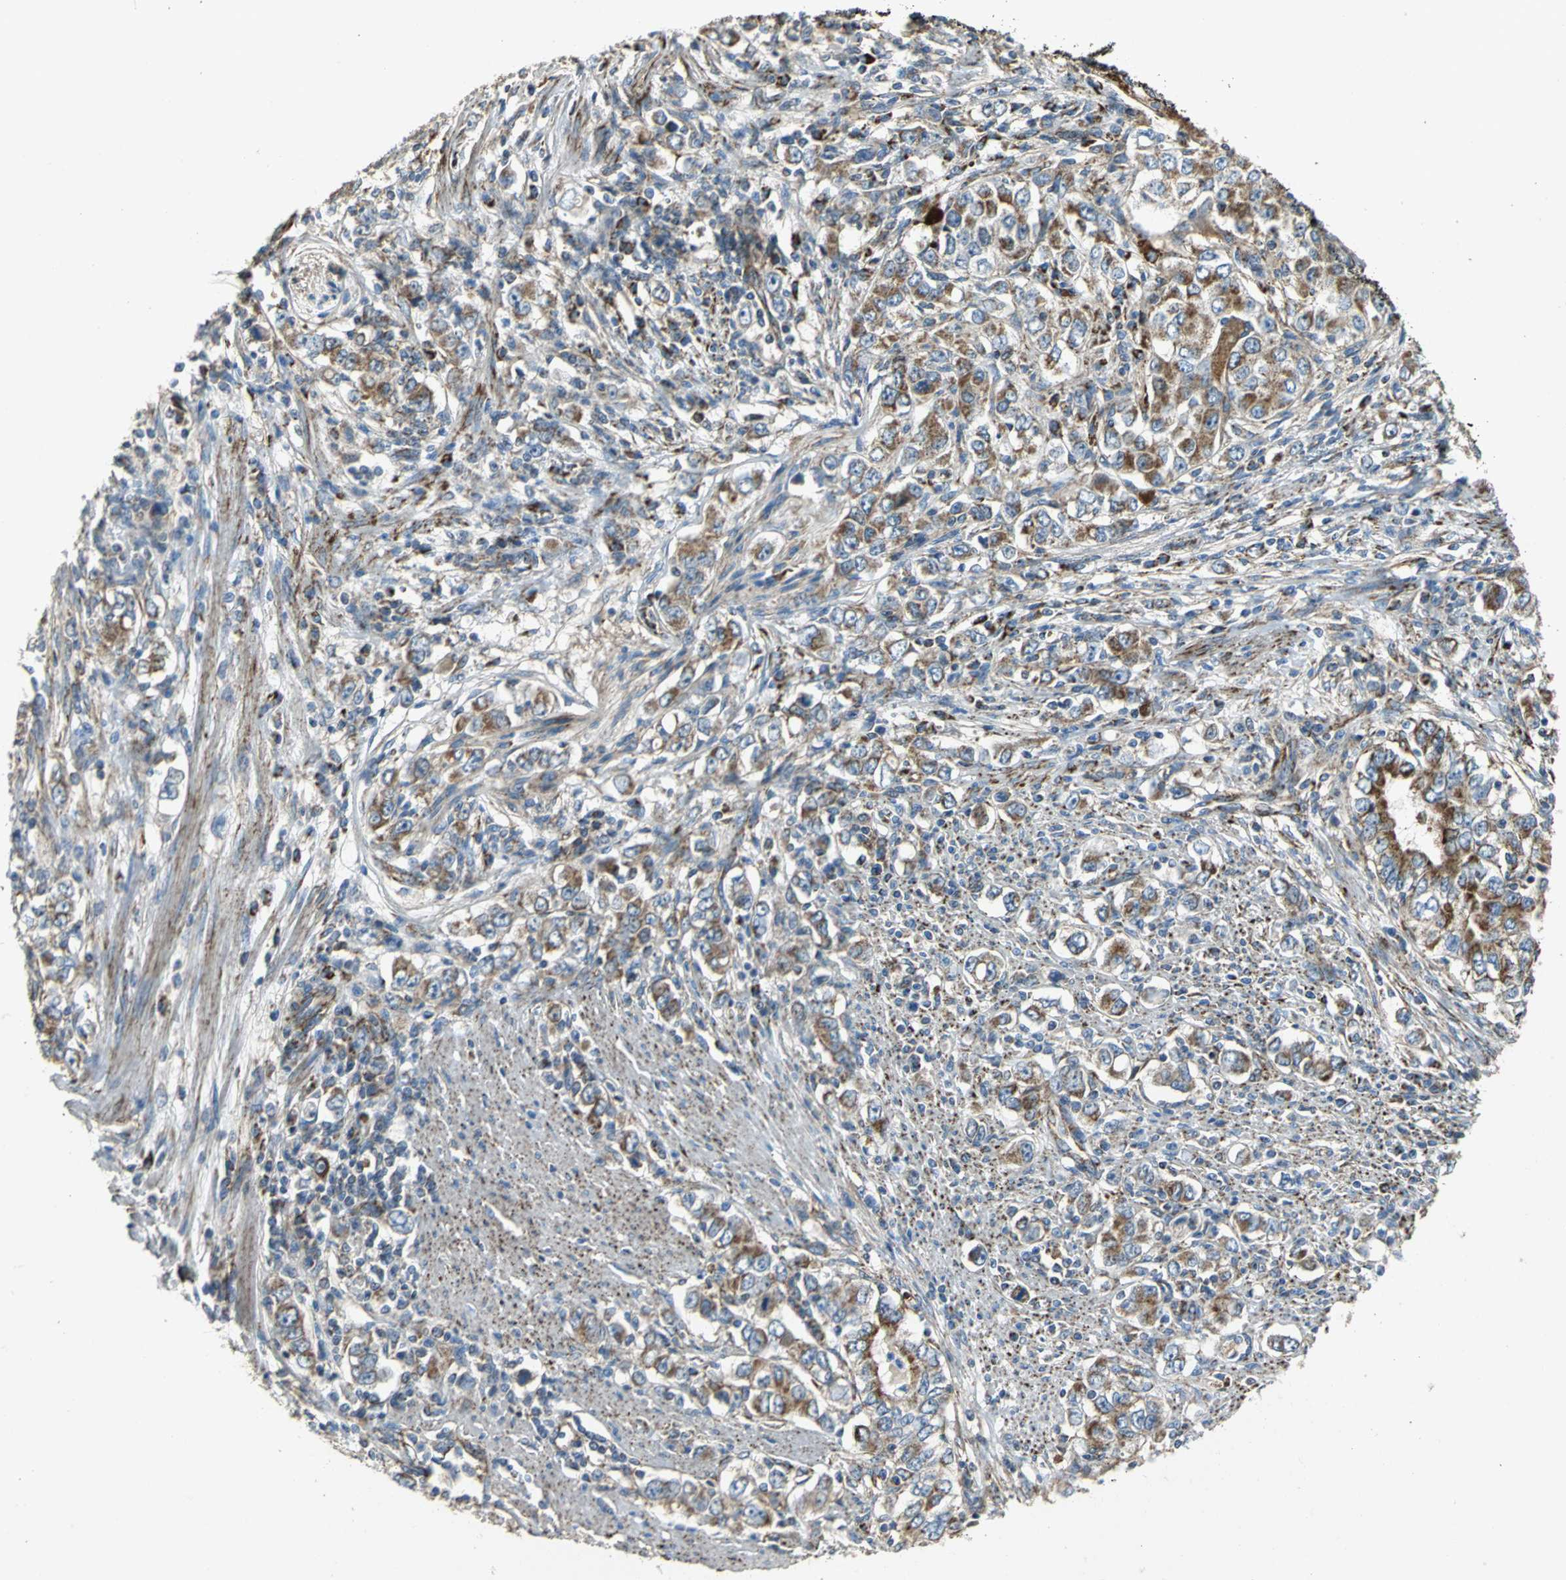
{"staining": {"intensity": "strong", "quantity": ">75%", "location": "cytoplasmic/membranous"}, "tissue": "stomach cancer", "cell_type": "Tumor cells", "image_type": "cancer", "snomed": [{"axis": "morphology", "description": "Adenocarcinoma, NOS"}, {"axis": "topography", "description": "Stomach, lower"}], "caption": "The histopathology image demonstrates immunohistochemical staining of adenocarcinoma (stomach). There is strong cytoplasmic/membranous staining is present in about >75% of tumor cells.", "gene": "NDUFB5", "patient": {"sex": "female", "age": 72}}